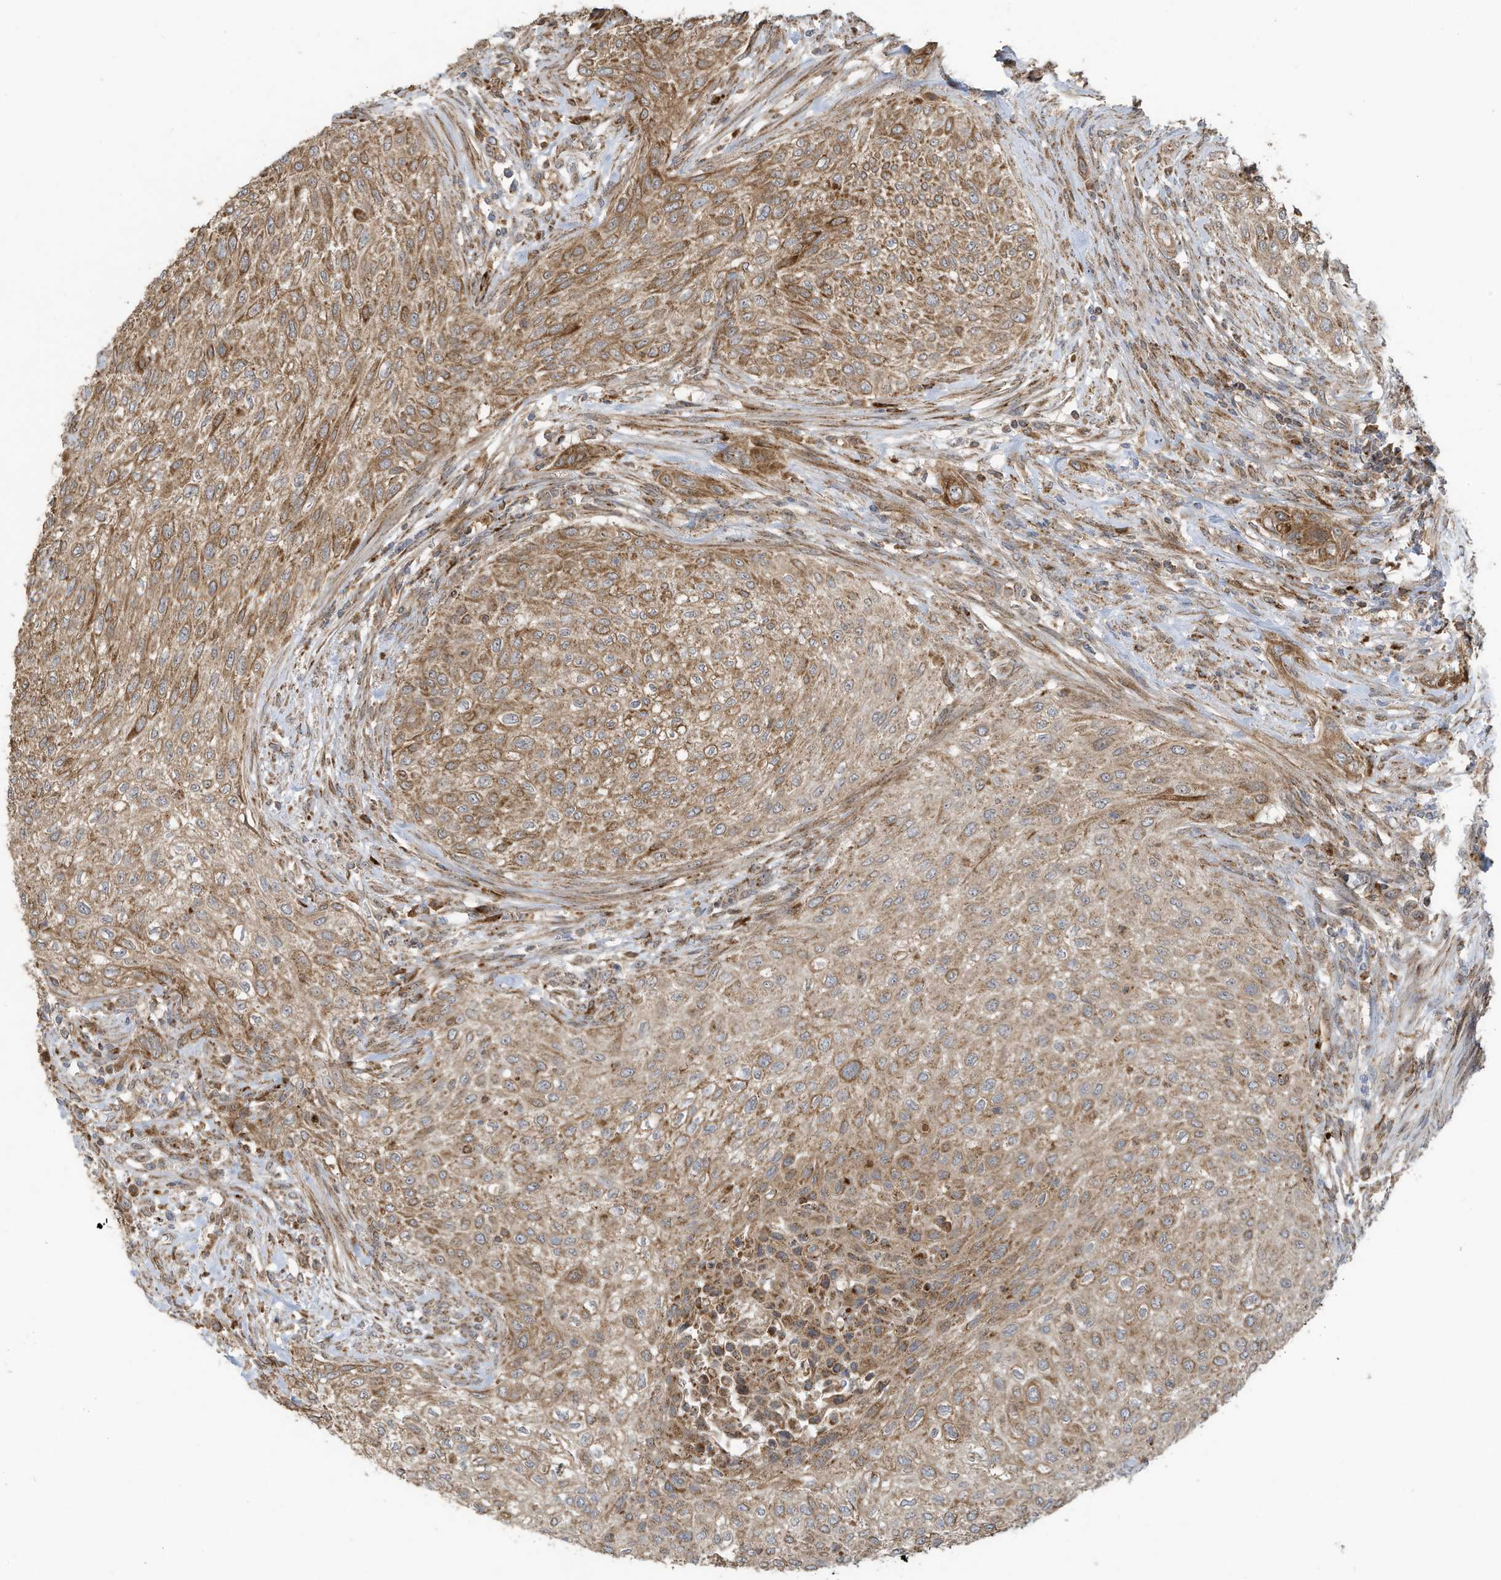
{"staining": {"intensity": "moderate", "quantity": ">75%", "location": "cytoplasmic/membranous"}, "tissue": "urothelial cancer", "cell_type": "Tumor cells", "image_type": "cancer", "snomed": [{"axis": "morphology", "description": "Urothelial carcinoma, High grade"}, {"axis": "topography", "description": "Urinary bladder"}], "caption": "High-grade urothelial carcinoma stained with a protein marker reveals moderate staining in tumor cells.", "gene": "C2orf74", "patient": {"sex": "male", "age": 35}}